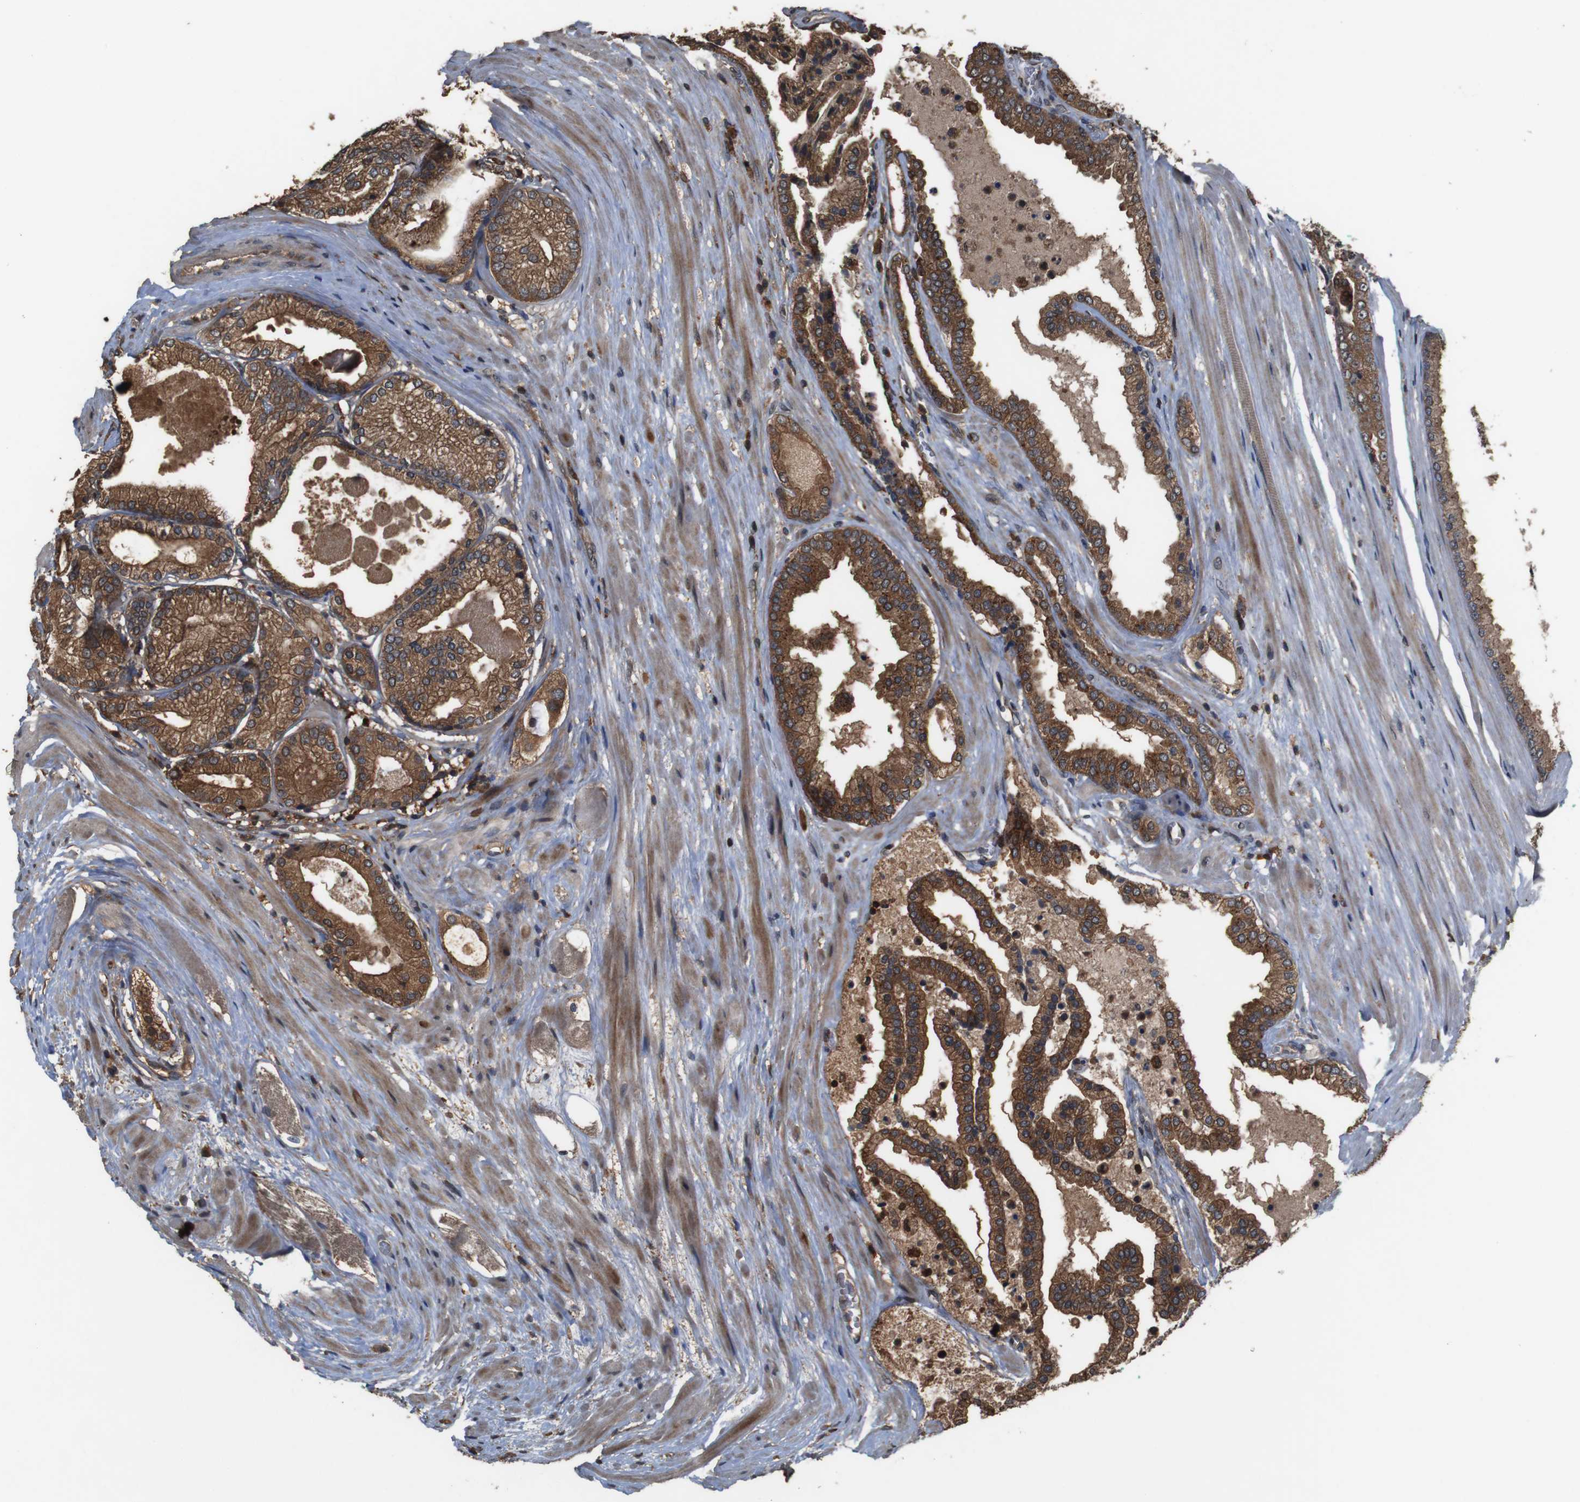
{"staining": {"intensity": "strong", "quantity": ">75%", "location": "cytoplasmic/membranous"}, "tissue": "prostate cancer", "cell_type": "Tumor cells", "image_type": "cancer", "snomed": [{"axis": "morphology", "description": "Adenocarcinoma, High grade"}, {"axis": "topography", "description": "Prostate"}], "caption": "Protein analysis of prostate cancer (high-grade adenocarcinoma) tissue displays strong cytoplasmic/membranous staining in about >75% of tumor cells. (brown staining indicates protein expression, while blue staining denotes nuclei).", "gene": "BAG4", "patient": {"sex": "male", "age": 59}}